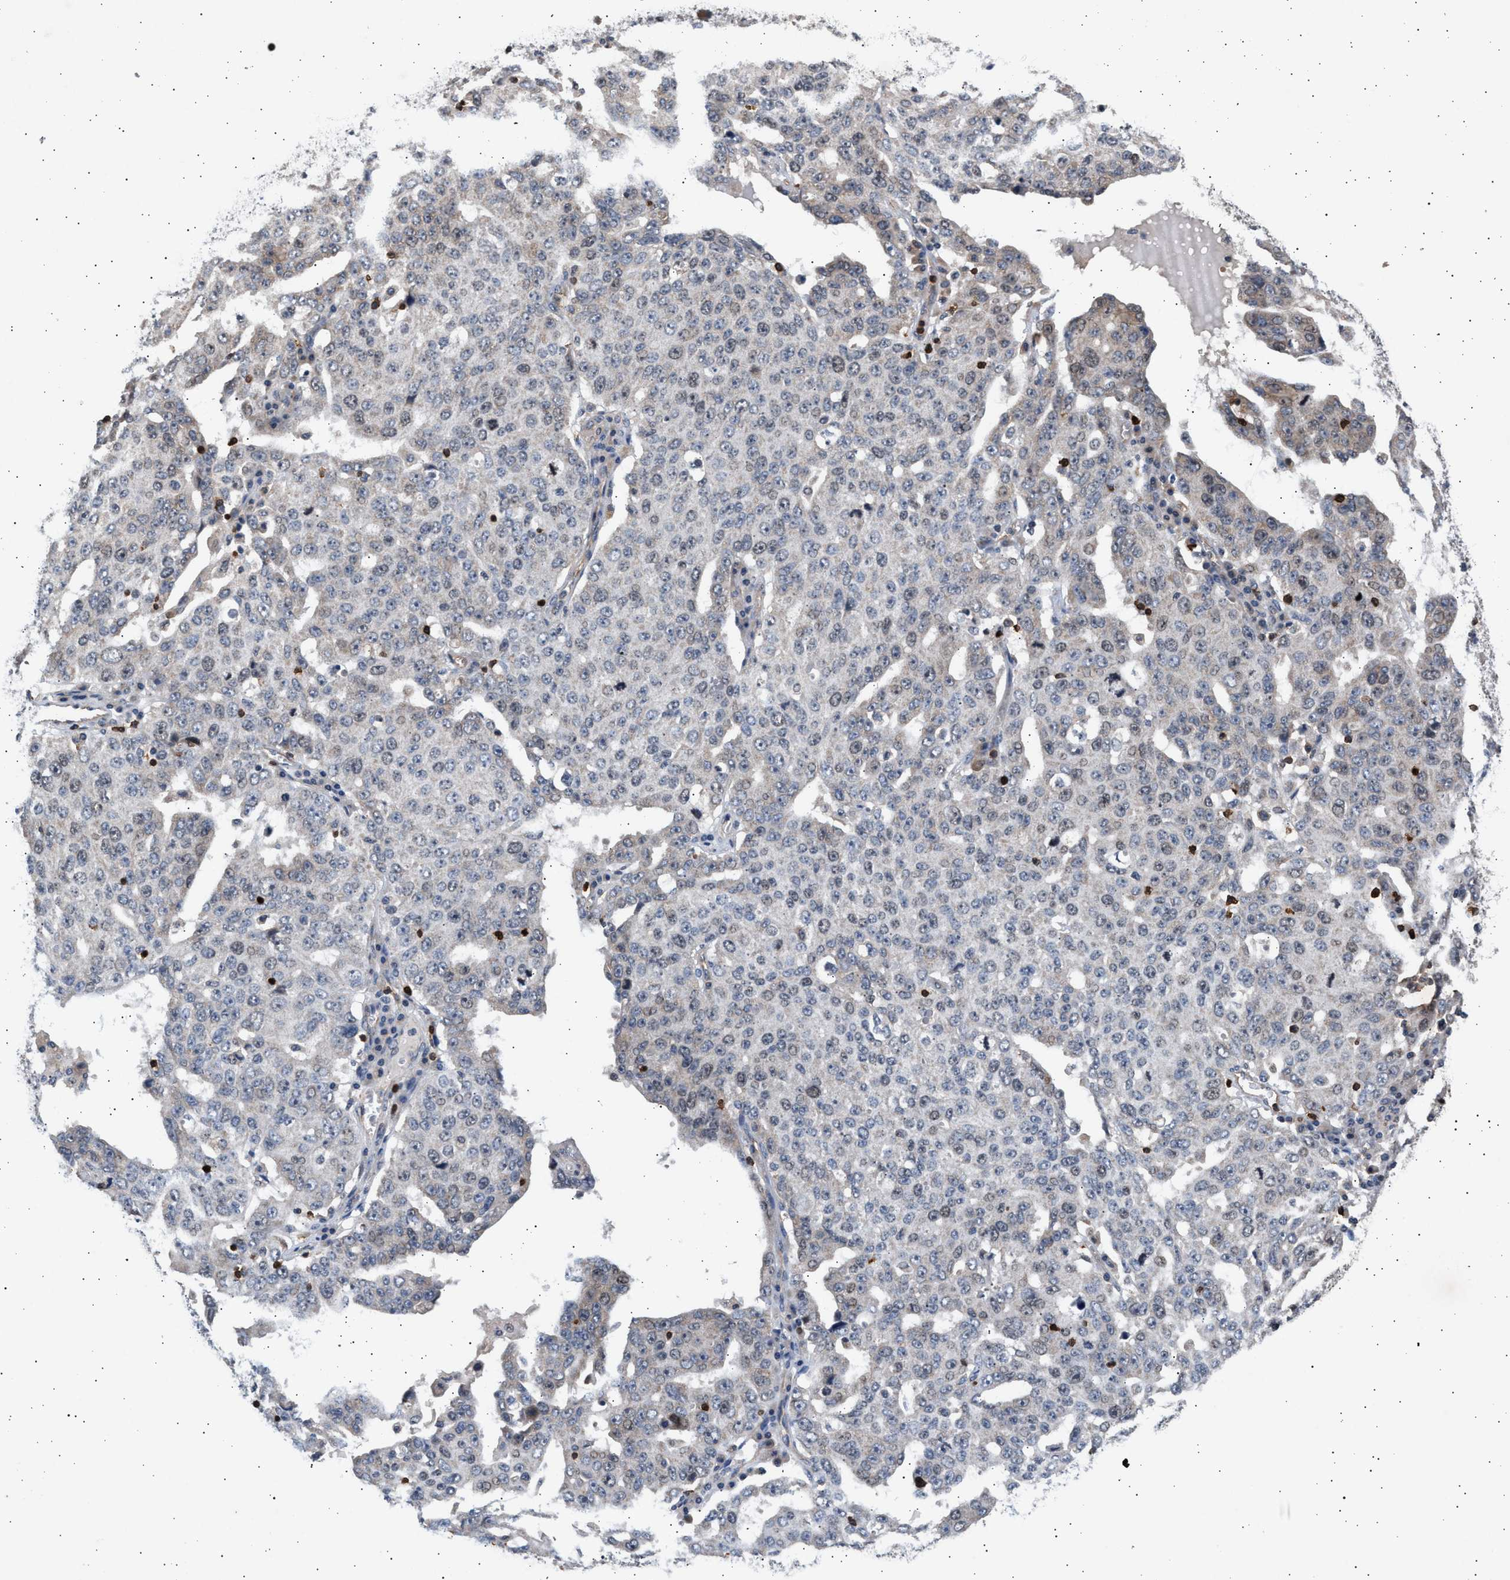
{"staining": {"intensity": "negative", "quantity": "none", "location": "none"}, "tissue": "ovarian cancer", "cell_type": "Tumor cells", "image_type": "cancer", "snomed": [{"axis": "morphology", "description": "Carcinoma, endometroid"}, {"axis": "topography", "description": "Ovary"}], "caption": "Ovarian cancer was stained to show a protein in brown. There is no significant expression in tumor cells. (Brightfield microscopy of DAB (3,3'-diaminobenzidine) immunohistochemistry at high magnification).", "gene": "GRAP2", "patient": {"sex": "female", "age": 62}}